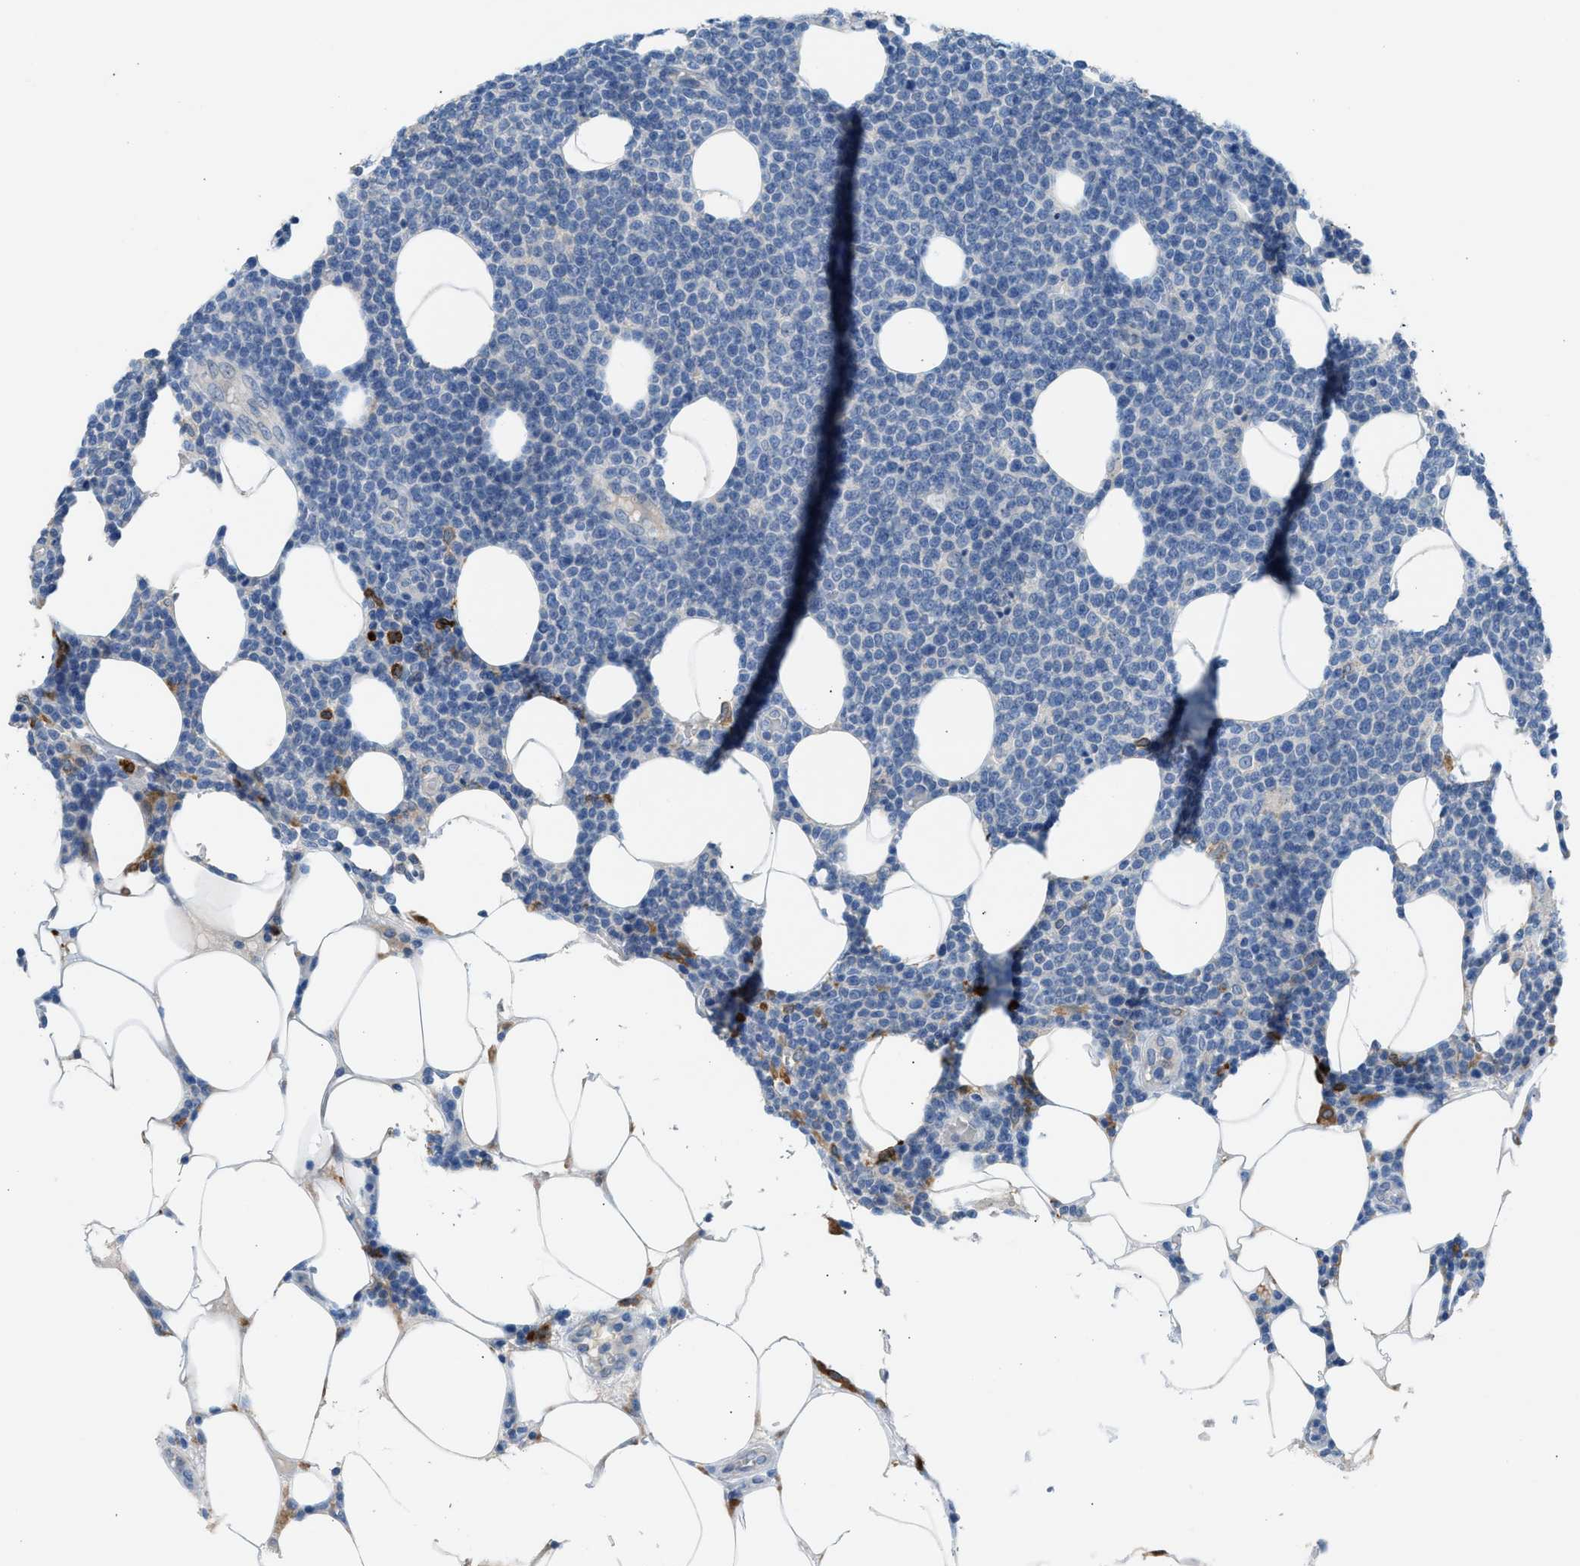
{"staining": {"intensity": "negative", "quantity": "none", "location": "none"}, "tissue": "lymphoma", "cell_type": "Tumor cells", "image_type": "cancer", "snomed": [{"axis": "morphology", "description": "Malignant lymphoma, non-Hodgkin's type, High grade"}, {"axis": "topography", "description": "Lymph node"}], "caption": "Immunohistochemical staining of human lymphoma demonstrates no significant staining in tumor cells.", "gene": "CLEC10A", "patient": {"sex": "male", "age": 61}}